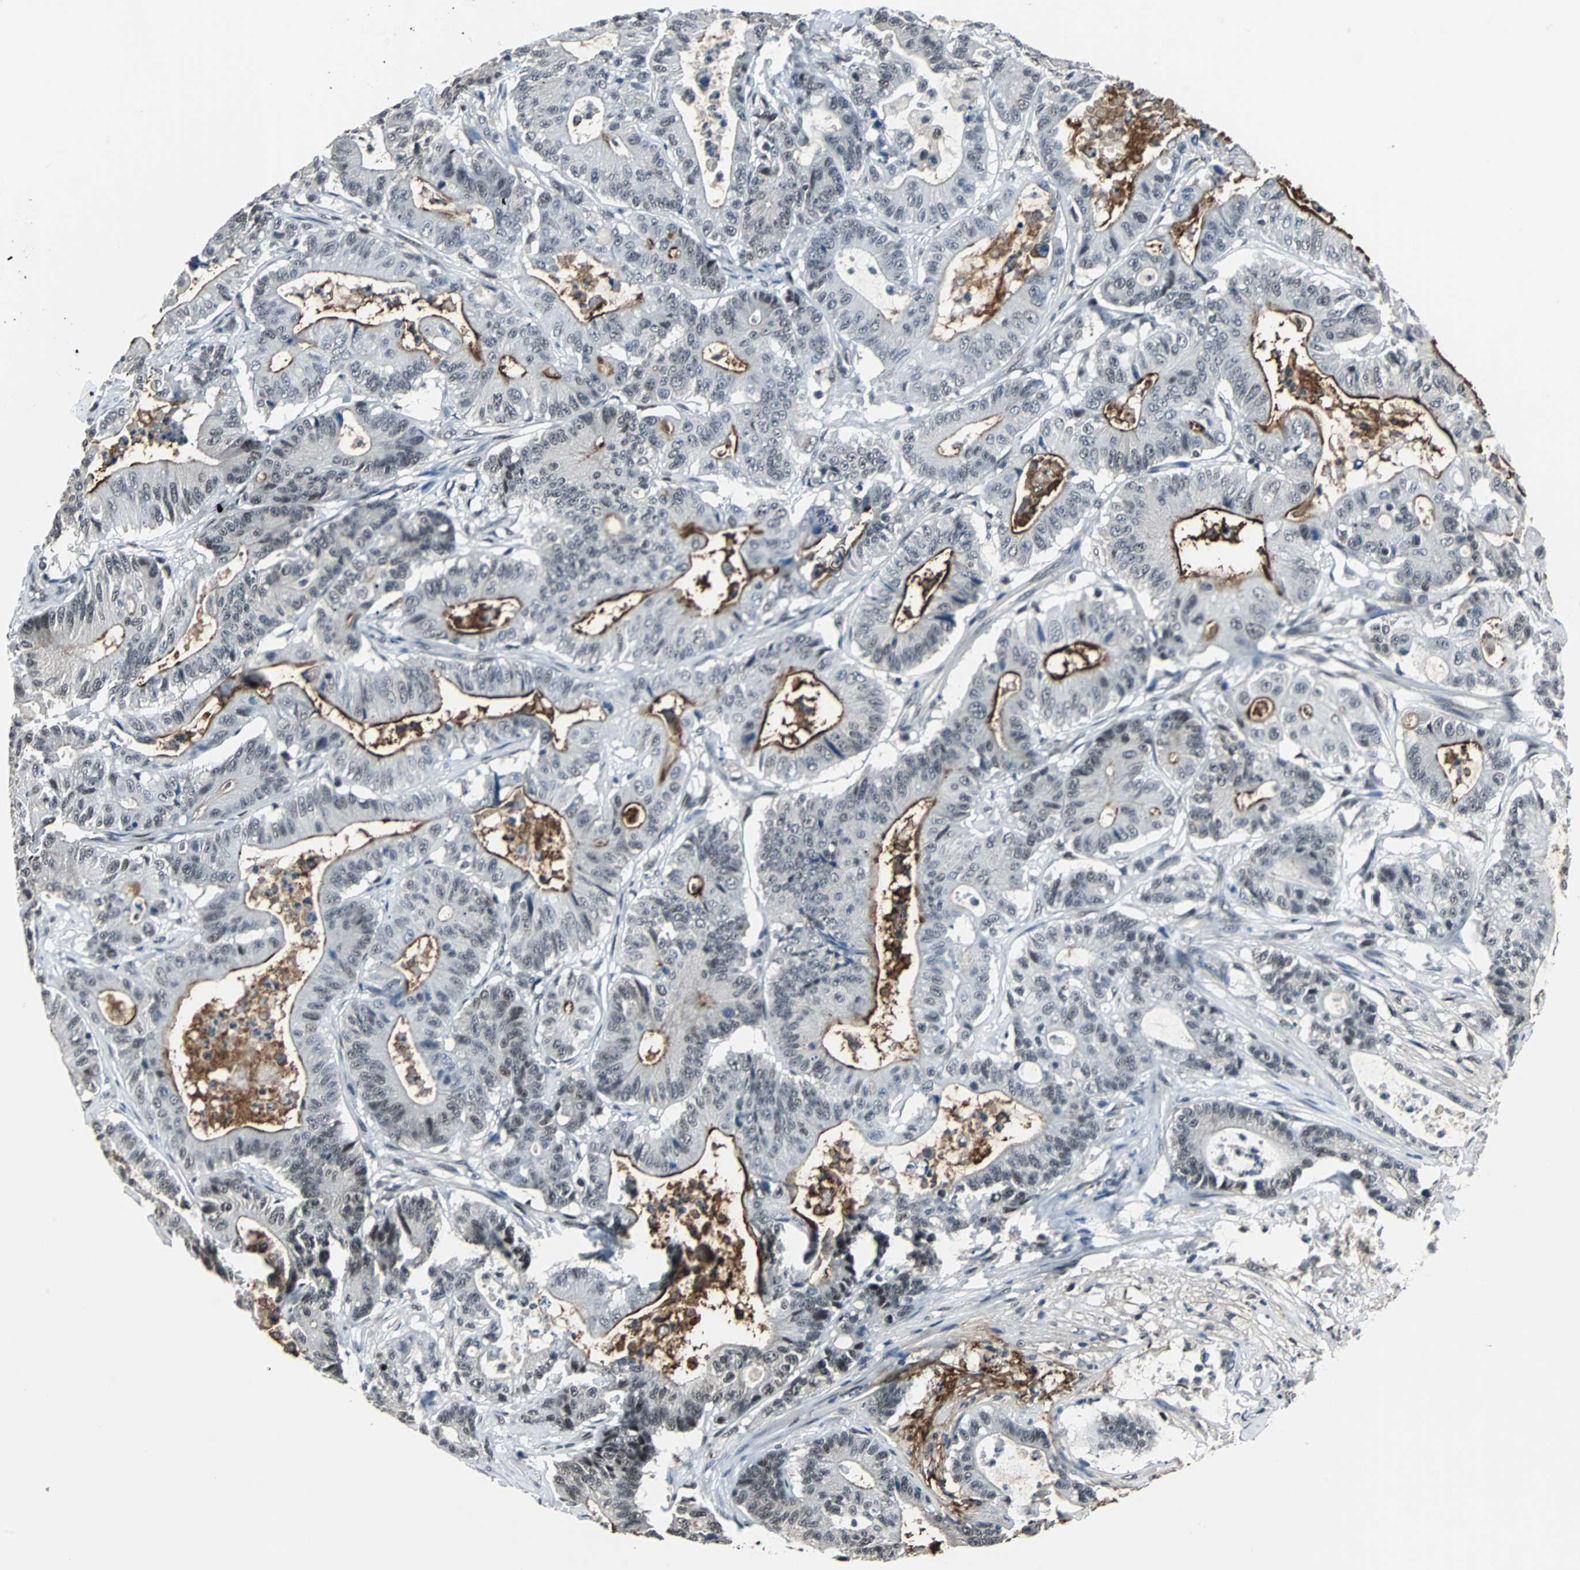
{"staining": {"intensity": "strong", "quantity": "<25%", "location": "cytoplasmic/membranous"}, "tissue": "colorectal cancer", "cell_type": "Tumor cells", "image_type": "cancer", "snomed": [{"axis": "morphology", "description": "Adenocarcinoma, NOS"}, {"axis": "topography", "description": "Colon"}], "caption": "The image shows a brown stain indicating the presence of a protein in the cytoplasmic/membranous of tumor cells in colorectal cancer.", "gene": "MKX", "patient": {"sex": "female", "age": 84}}